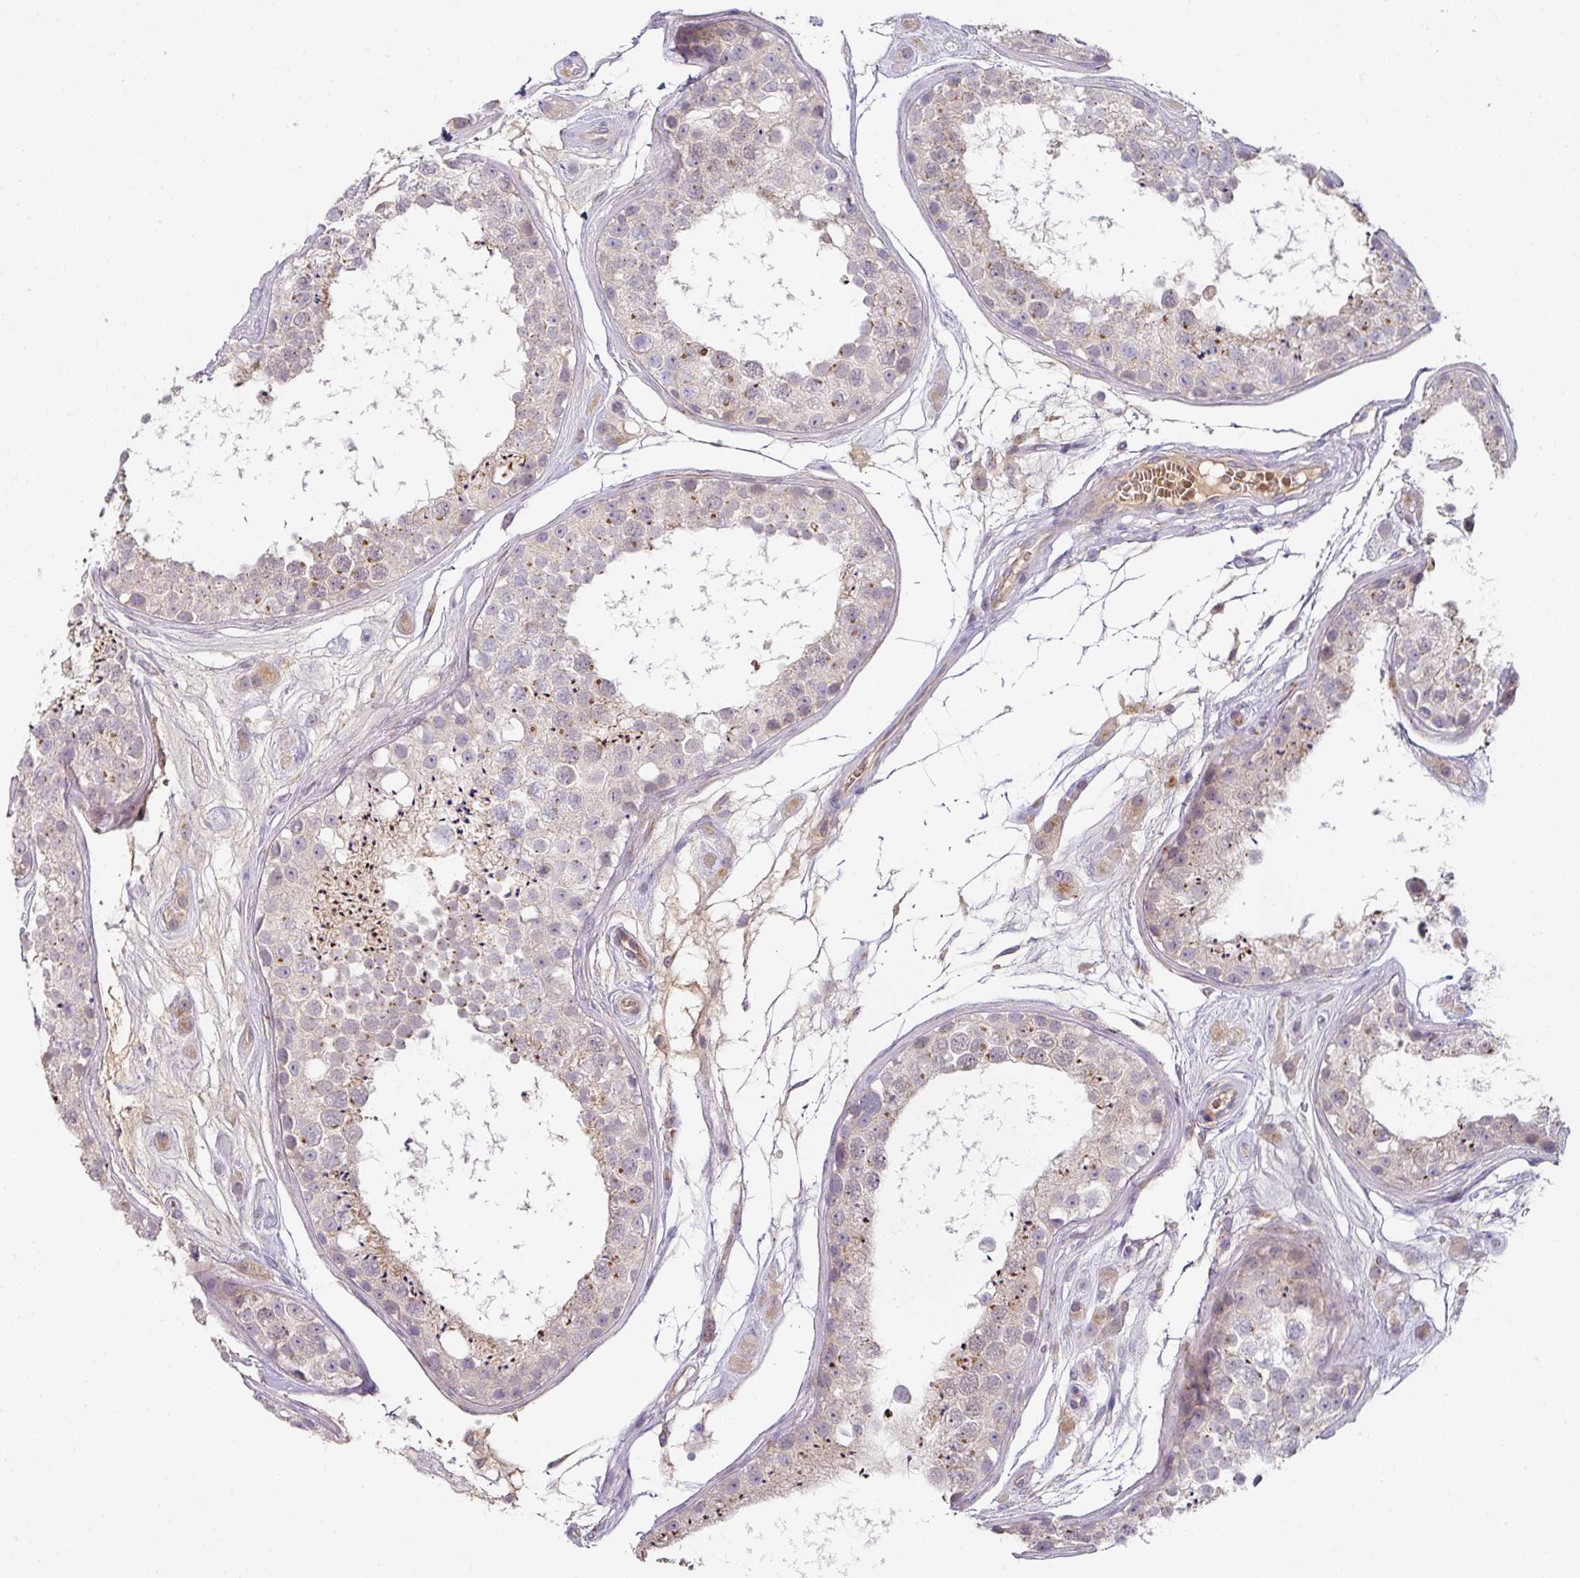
{"staining": {"intensity": "moderate", "quantity": "<25%", "location": "cytoplasmic/membranous"}, "tissue": "testis", "cell_type": "Cells in seminiferous ducts", "image_type": "normal", "snomed": [{"axis": "morphology", "description": "Normal tissue, NOS"}, {"axis": "topography", "description": "Testis"}], "caption": "Approximately <25% of cells in seminiferous ducts in unremarkable human testis demonstrate moderate cytoplasmic/membranous protein positivity as visualized by brown immunohistochemical staining.", "gene": "TARM1", "patient": {"sex": "male", "age": 25}}